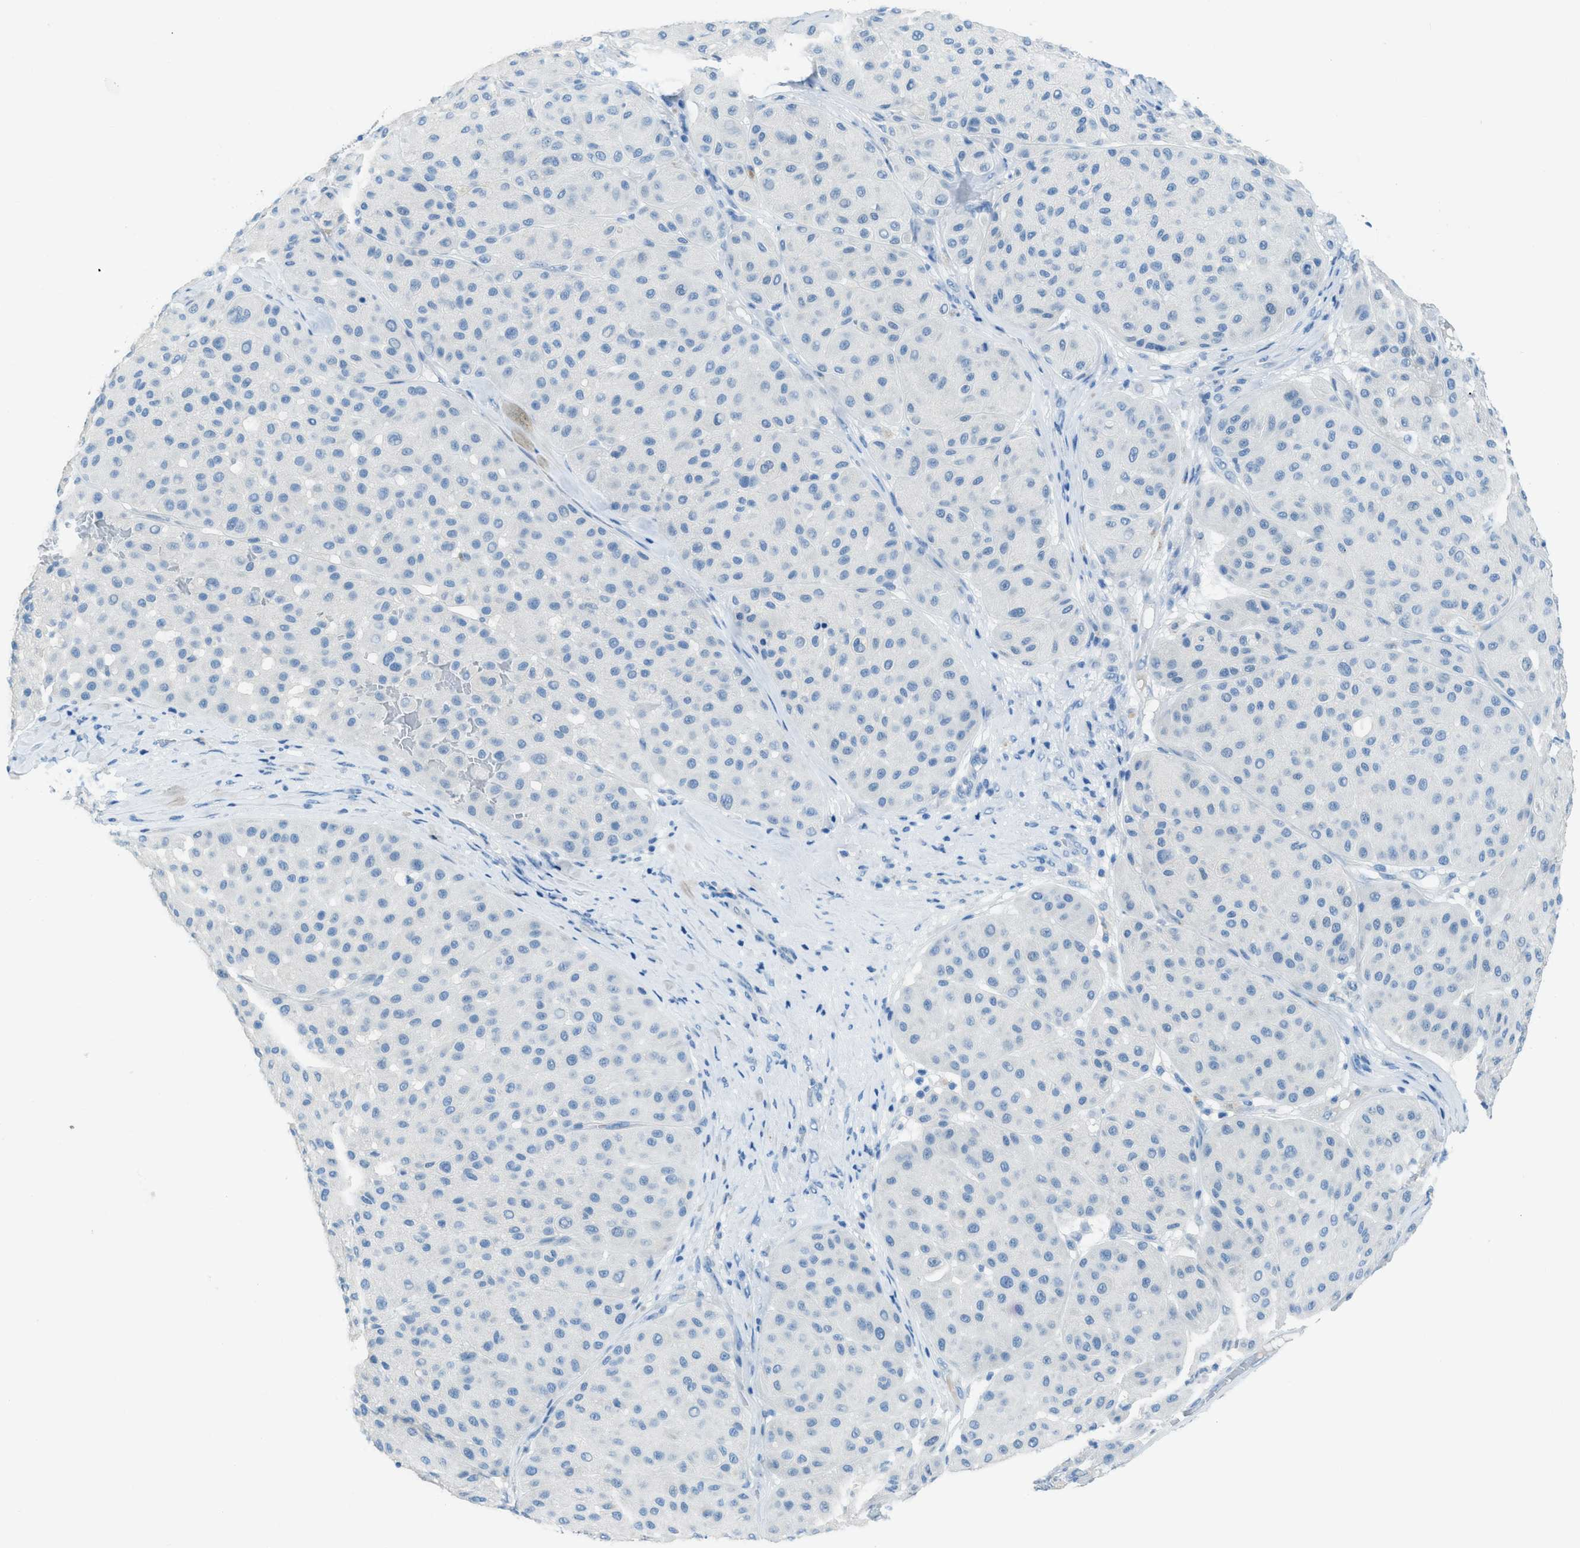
{"staining": {"intensity": "negative", "quantity": "none", "location": "none"}, "tissue": "melanoma", "cell_type": "Tumor cells", "image_type": "cancer", "snomed": [{"axis": "morphology", "description": "Normal tissue, NOS"}, {"axis": "morphology", "description": "Malignant melanoma, Metastatic site"}, {"axis": "topography", "description": "Skin"}], "caption": "This is a micrograph of immunohistochemistry staining of melanoma, which shows no positivity in tumor cells. Brightfield microscopy of immunohistochemistry stained with DAB (3,3'-diaminobenzidine) (brown) and hematoxylin (blue), captured at high magnification.", "gene": "ACAN", "patient": {"sex": "male", "age": 41}}